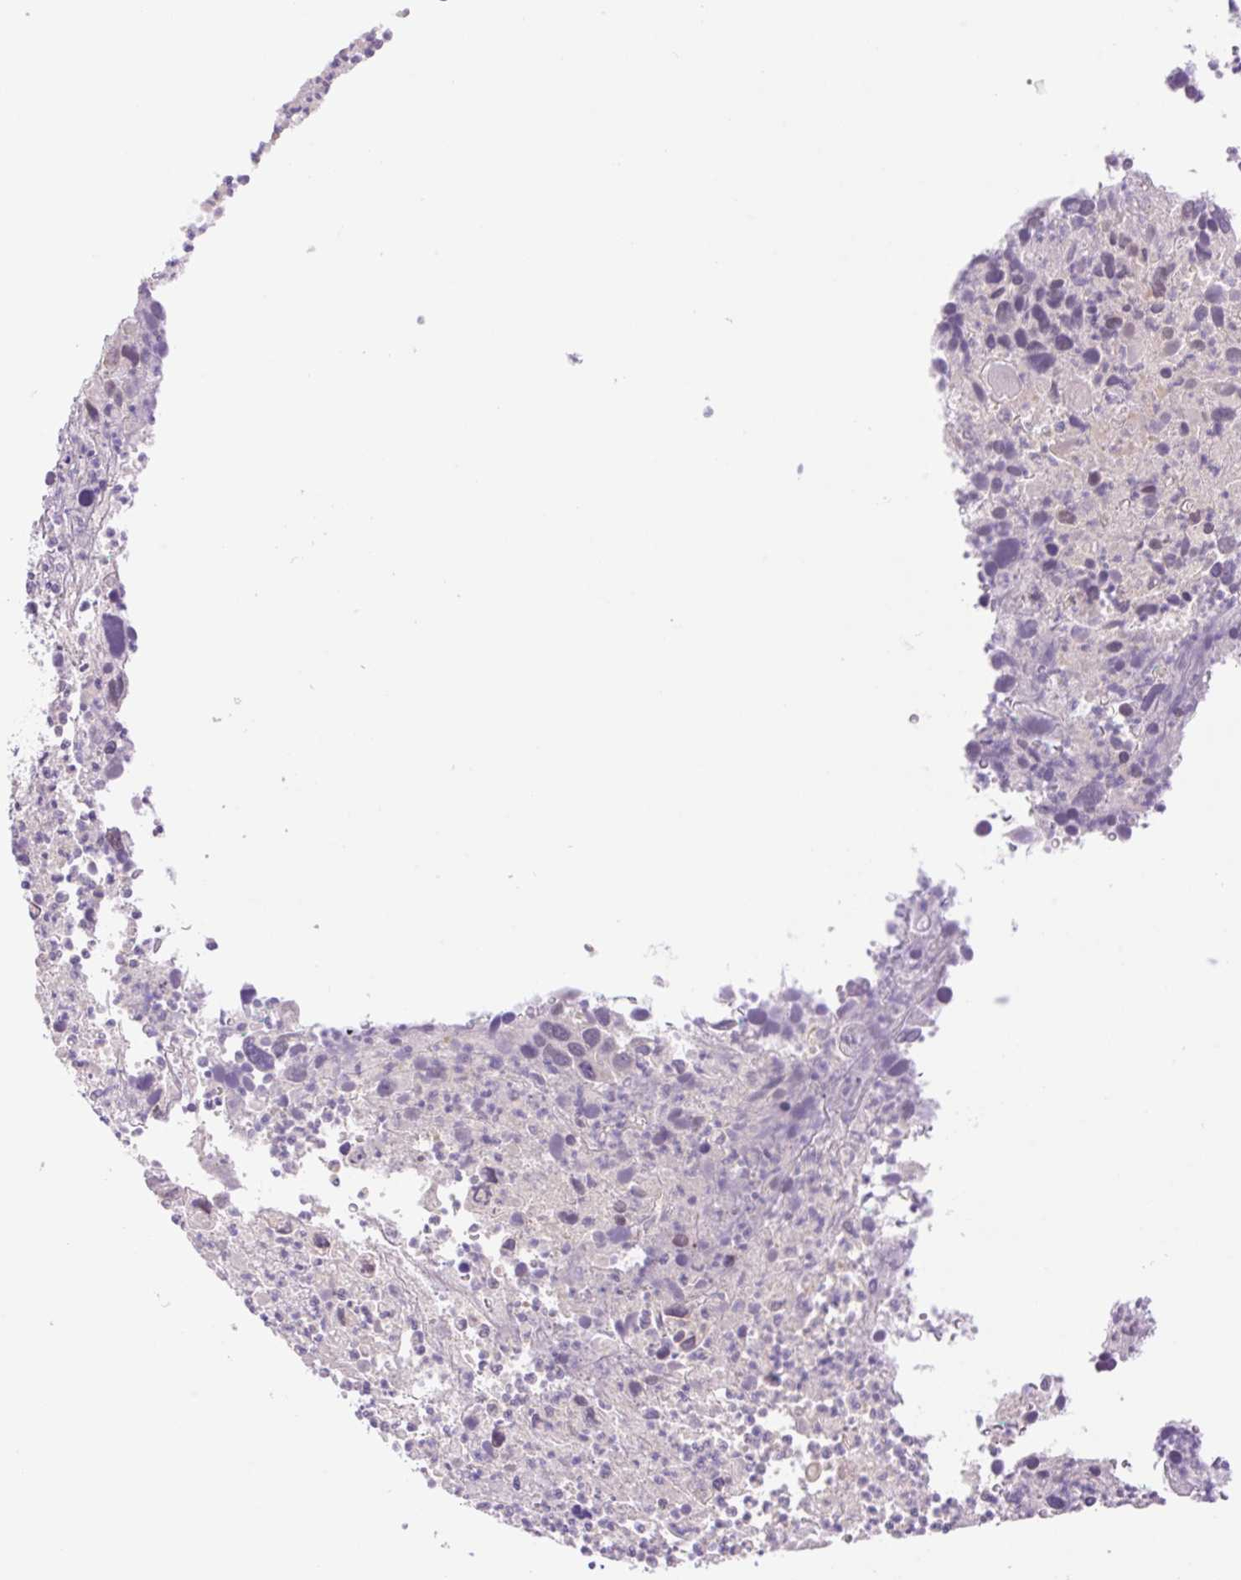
{"staining": {"intensity": "negative", "quantity": "none", "location": "none"}, "tissue": "cervical cancer", "cell_type": "Tumor cells", "image_type": "cancer", "snomed": [{"axis": "morphology", "description": "Squamous cell carcinoma, NOS"}, {"axis": "topography", "description": "Cervix"}], "caption": "Tumor cells are negative for brown protein staining in cervical squamous cell carcinoma. (Stains: DAB (3,3'-diaminobenzidine) immunohistochemistry (IHC) with hematoxylin counter stain, Microscopy: brightfield microscopy at high magnification).", "gene": "VPS25", "patient": {"sex": "female", "age": 55}}